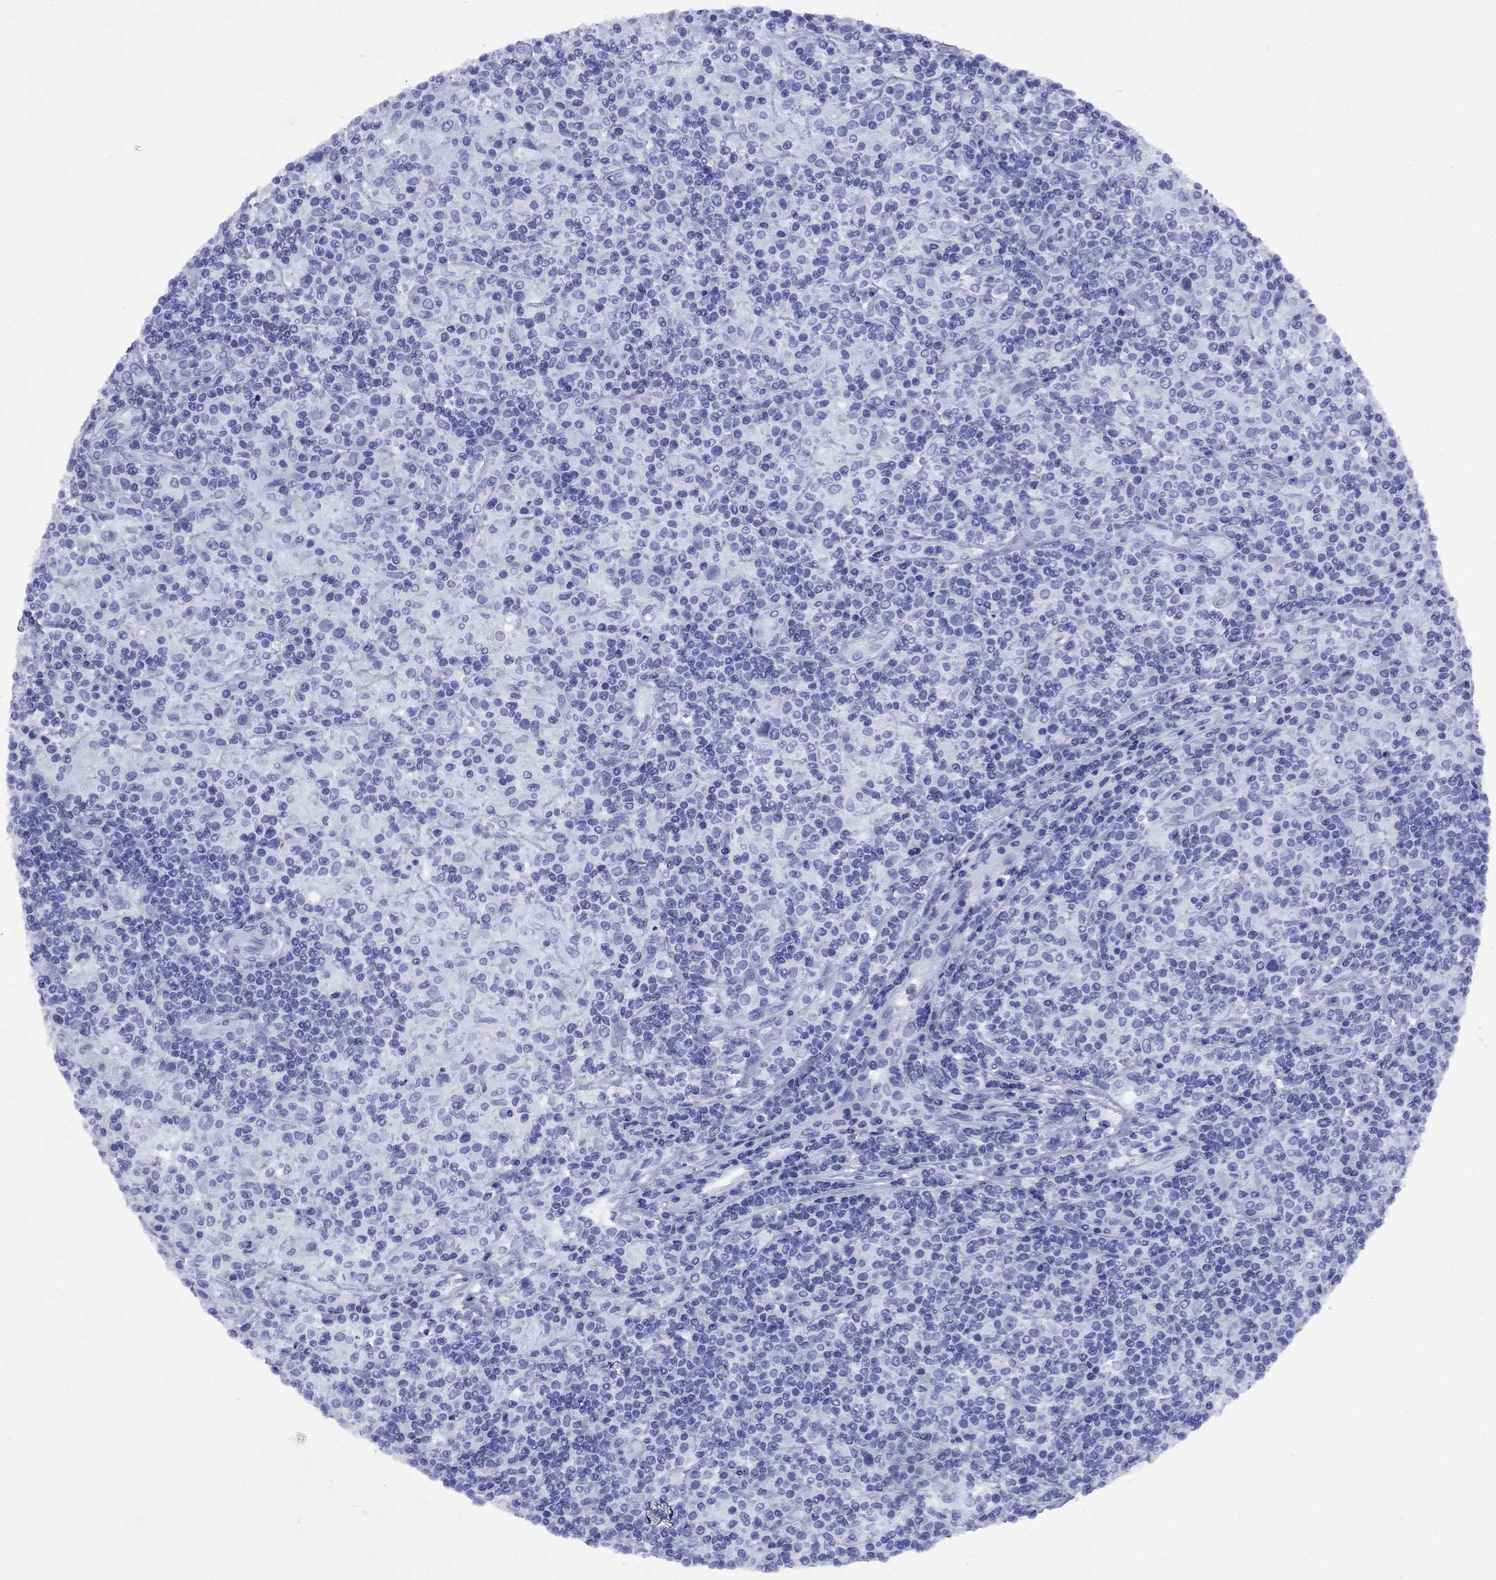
{"staining": {"intensity": "negative", "quantity": "none", "location": "none"}, "tissue": "lymphoma", "cell_type": "Tumor cells", "image_type": "cancer", "snomed": [{"axis": "morphology", "description": "Hodgkin's disease, NOS"}, {"axis": "topography", "description": "Lymph node"}], "caption": "A high-resolution micrograph shows immunohistochemistry staining of lymphoma, which shows no significant expression in tumor cells.", "gene": "SMCP", "patient": {"sex": "male", "age": 70}}